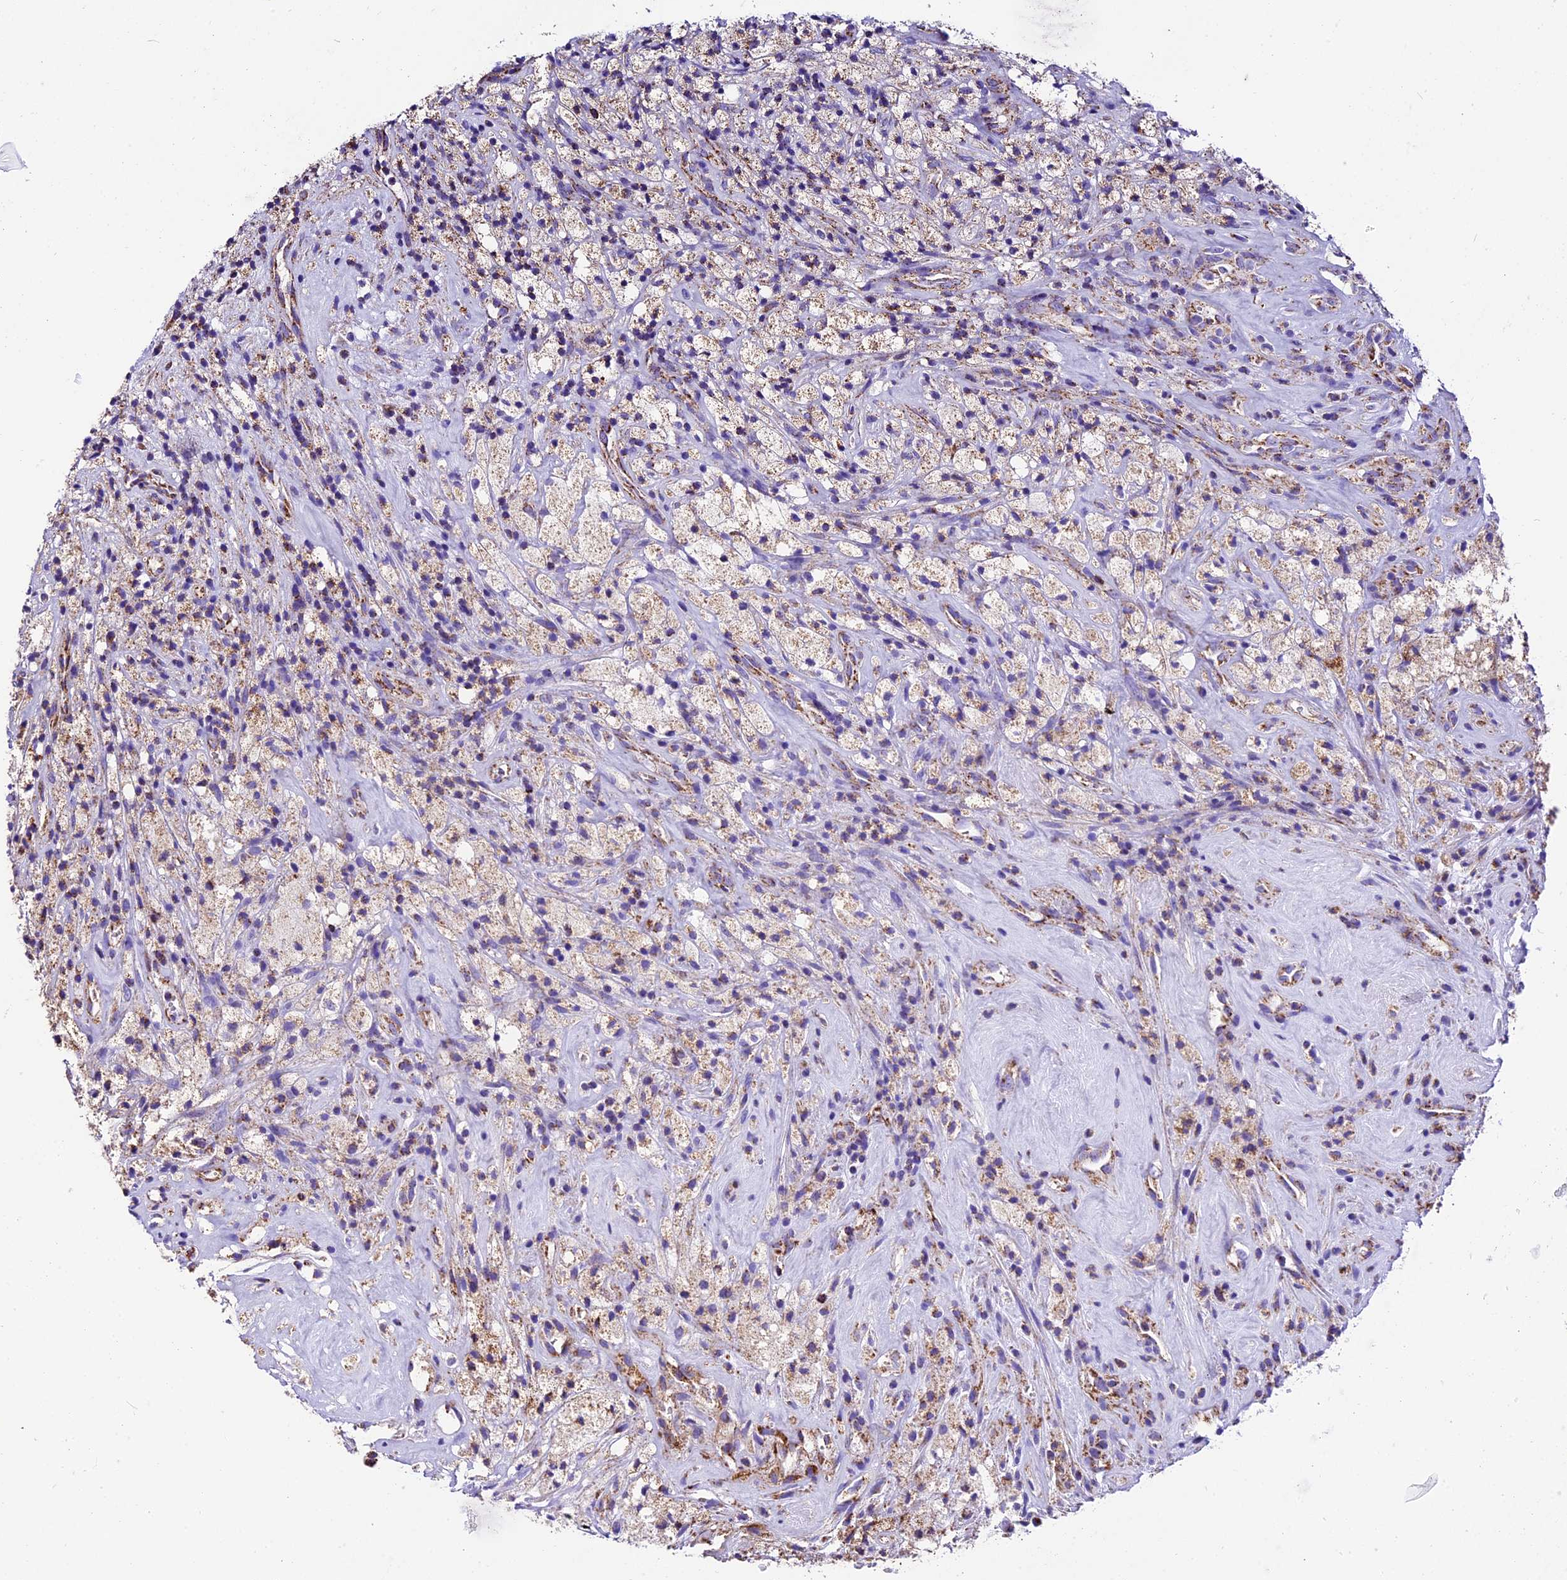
{"staining": {"intensity": "weak", "quantity": ">75%", "location": "cytoplasmic/membranous"}, "tissue": "glioma", "cell_type": "Tumor cells", "image_type": "cancer", "snomed": [{"axis": "morphology", "description": "Glioma, malignant, High grade"}, {"axis": "topography", "description": "Brain"}], "caption": "Immunohistochemical staining of human malignant glioma (high-grade) exhibits weak cytoplasmic/membranous protein expression in about >75% of tumor cells.", "gene": "DCAF5", "patient": {"sex": "male", "age": 69}}